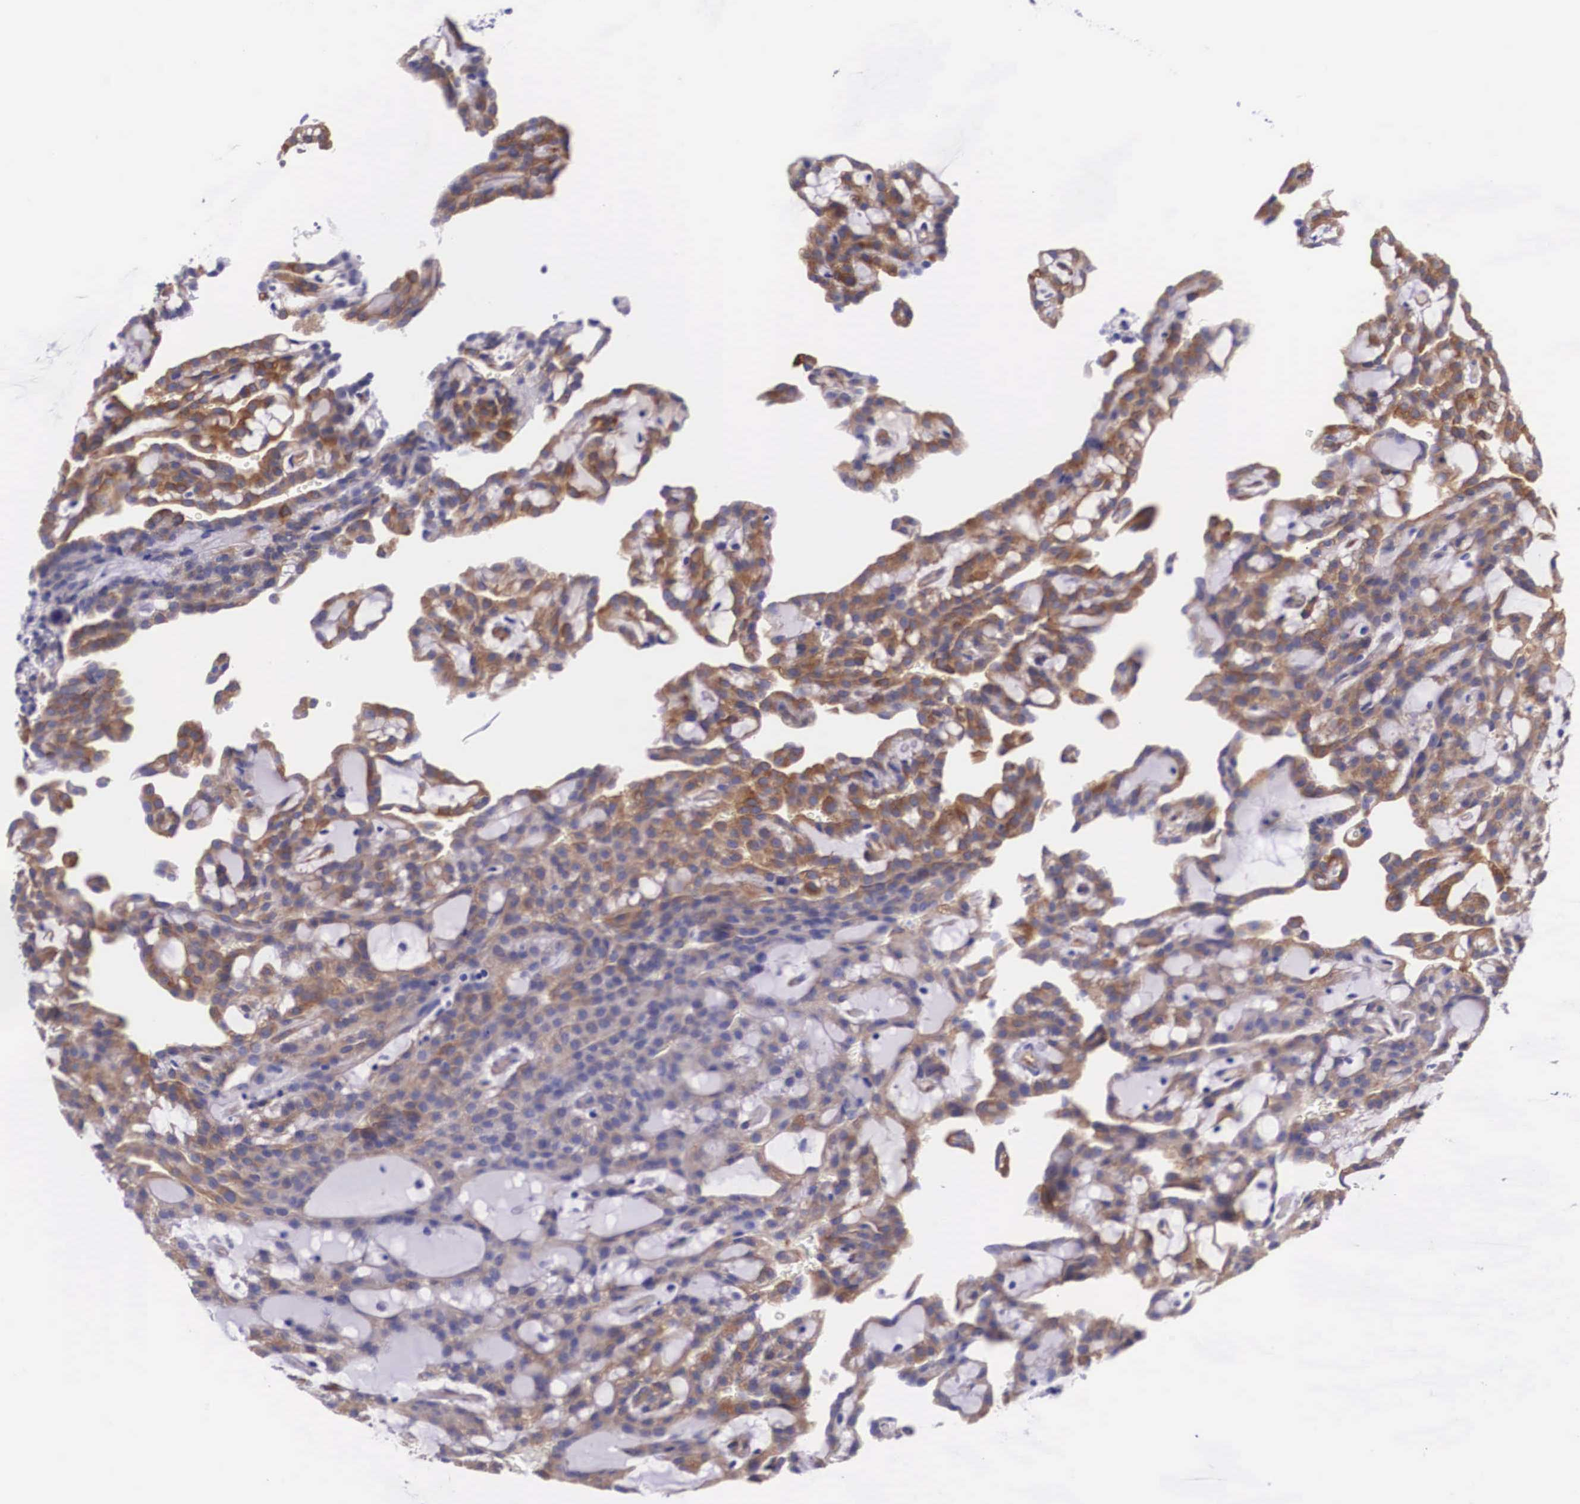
{"staining": {"intensity": "strong", "quantity": "25%-75%", "location": "cytoplasmic/membranous"}, "tissue": "renal cancer", "cell_type": "Tumor cells", "image_type": "cancer", "snomed": [{"axis": "morphology", "description": "Adenocarcinoma, NOS"}, {"axis": "topography", "description": "Kidney"}], "caption": "Brown immunohistochemical staining in human renal adenocarcinoma displays strong cytoplasmic/membranous expression in approximately 25%-75% of tumor cells. (Stains: DAB in brown, nuclei in blue, Microscopy: brightfield microscopy at high magnification).", "gene": "BCAR1", "patient": {"sex": "male", "age": 63}}